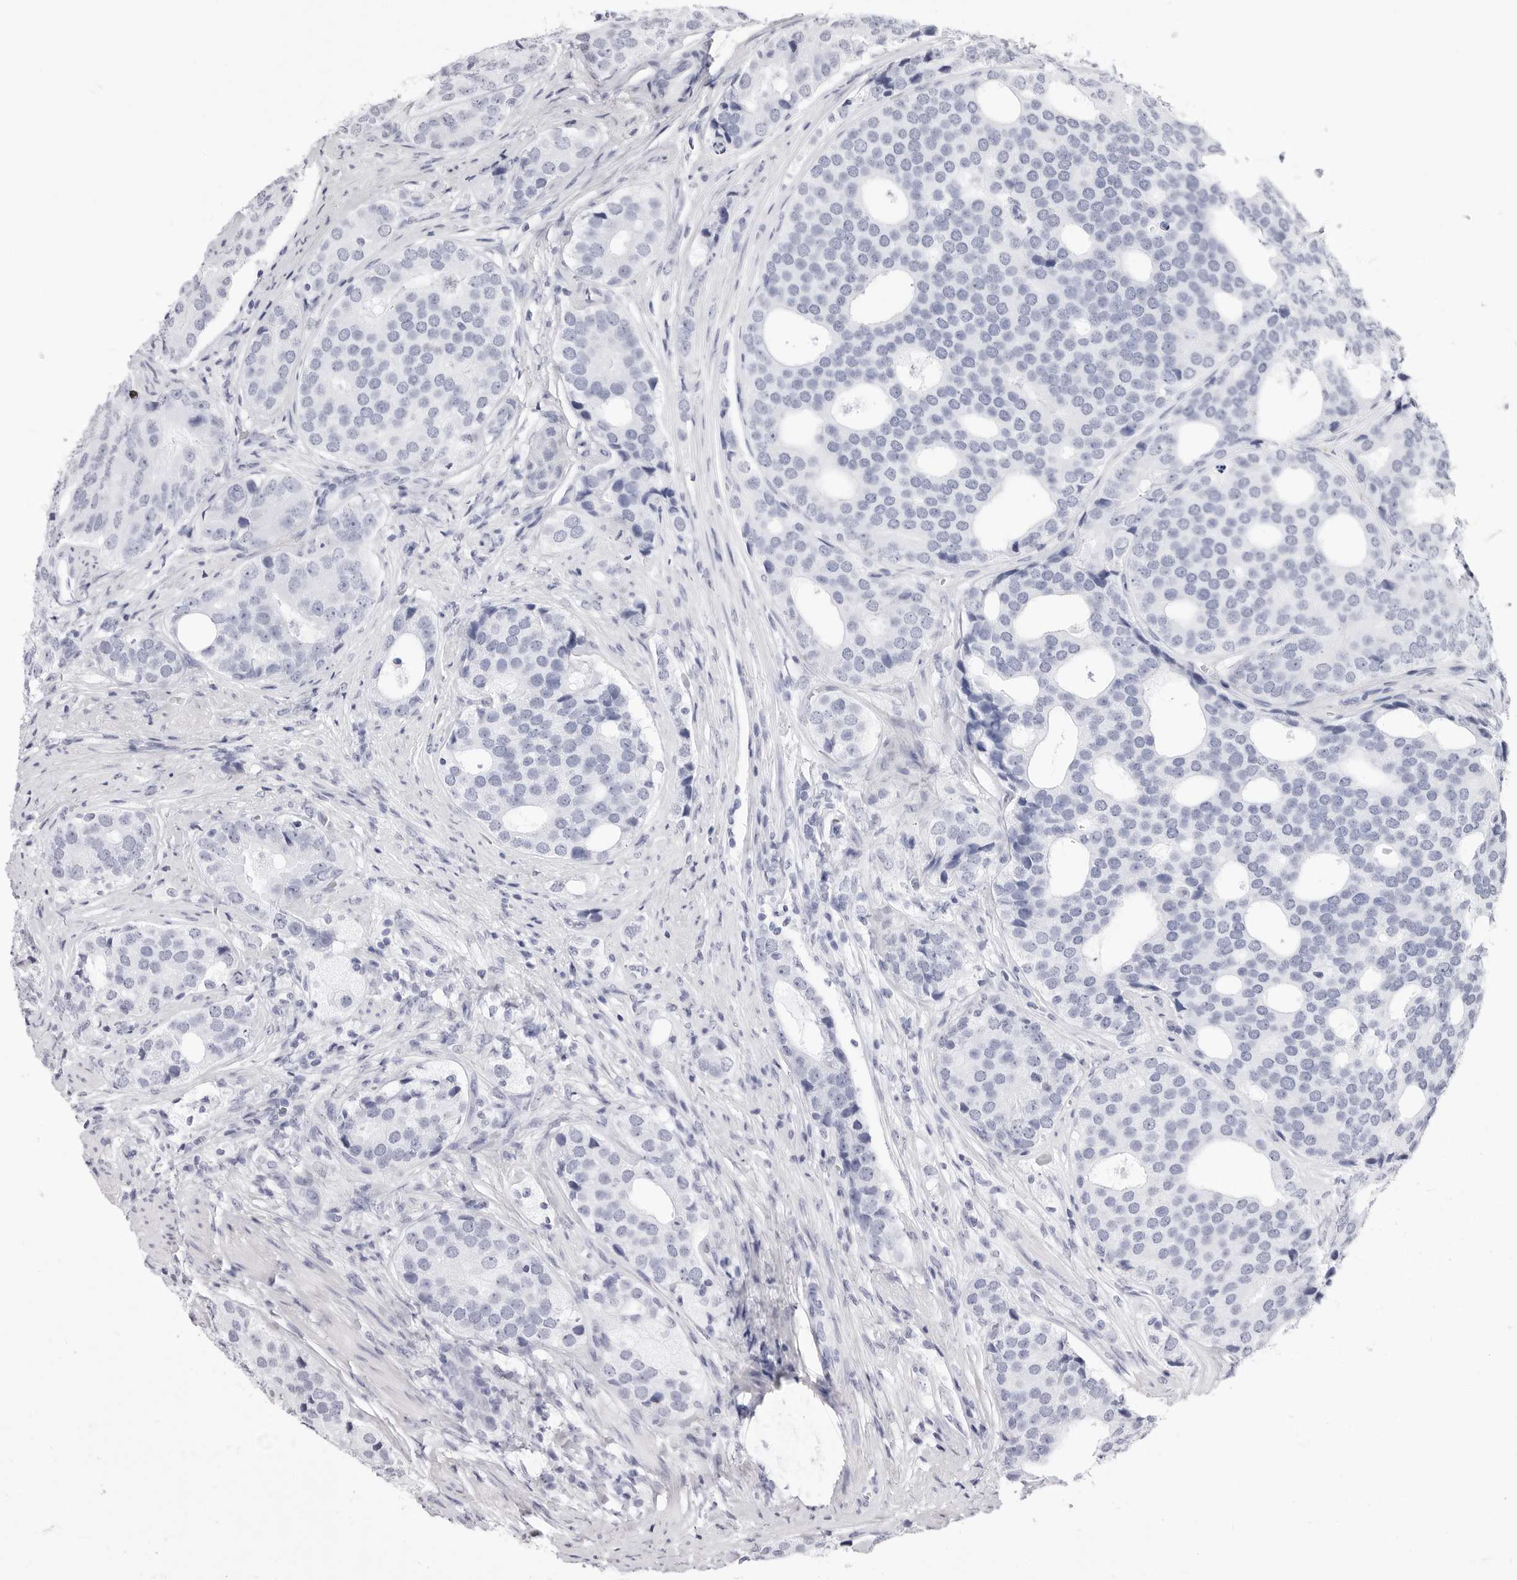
{"staining": {"intensity": "negative", "quantity": "none", "location": "none"}, "tissue": "prostate cancer", "cell_type": "Tumor cells", "image_type": "cancer", "snomed": [{"axis": "morphology", "description": "Adenocarcinoma, High grade"}, {"axis": "topography", "description": "Prostate"}], "caption": "DAB immunohistochemical staining of prostate adenocarcinoma (high-grade) displays no significant staining in tumor cells.", "gene": "TSSK1B", "patient": {"sex": "male", "age": 56}}